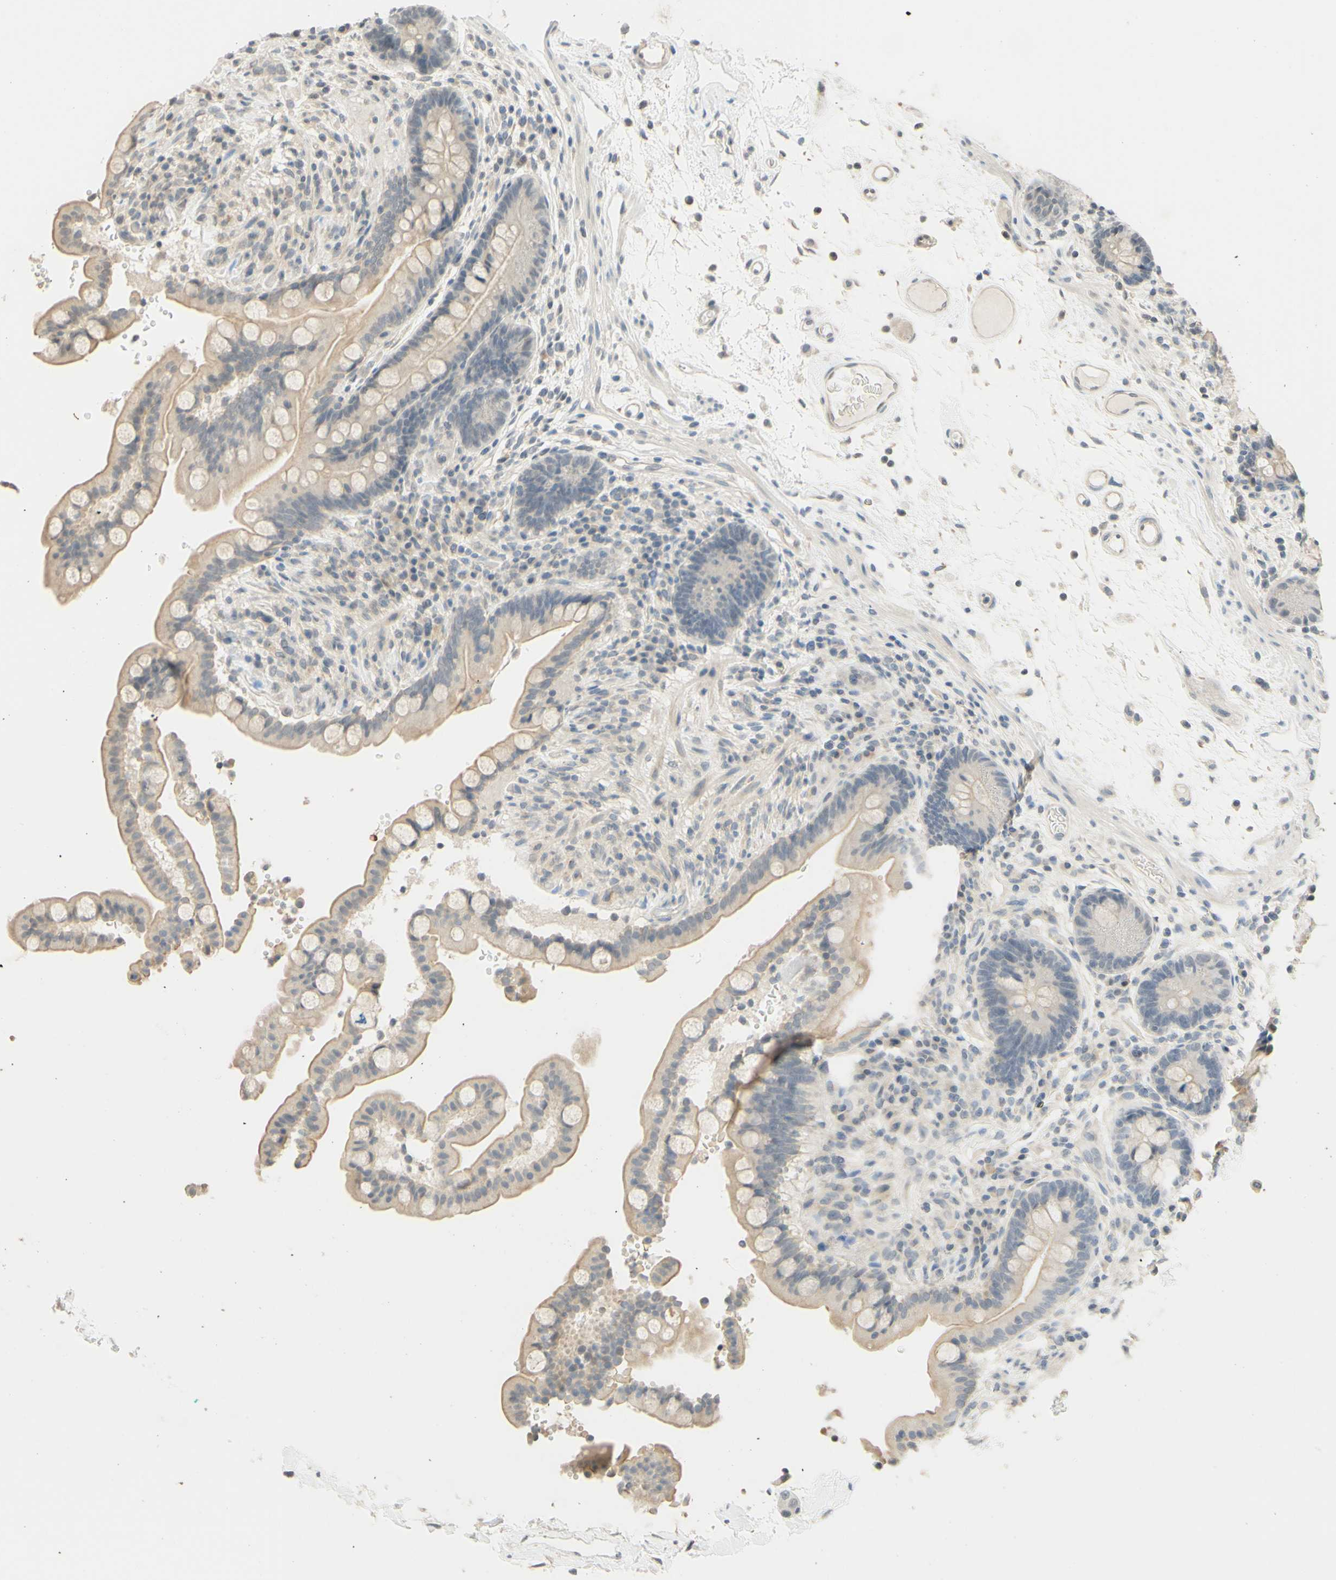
{"staining": {"intensity": "negative", "quantity": "none", "location": "none"}, "tissue": "colon", "cell_type": "Endothelial cells", "image_type": "normal", "snomed": [{"axis": "morphology", "description": "Normal tissue, NOS"}, {"axis": "topography", "description": "Colon"}], "caption": "Protein analysis of unremarkable colon displays no significant staining in endothelial cells.", "gene": "MAG", "patient": {"sex": "male", "age": 73}}